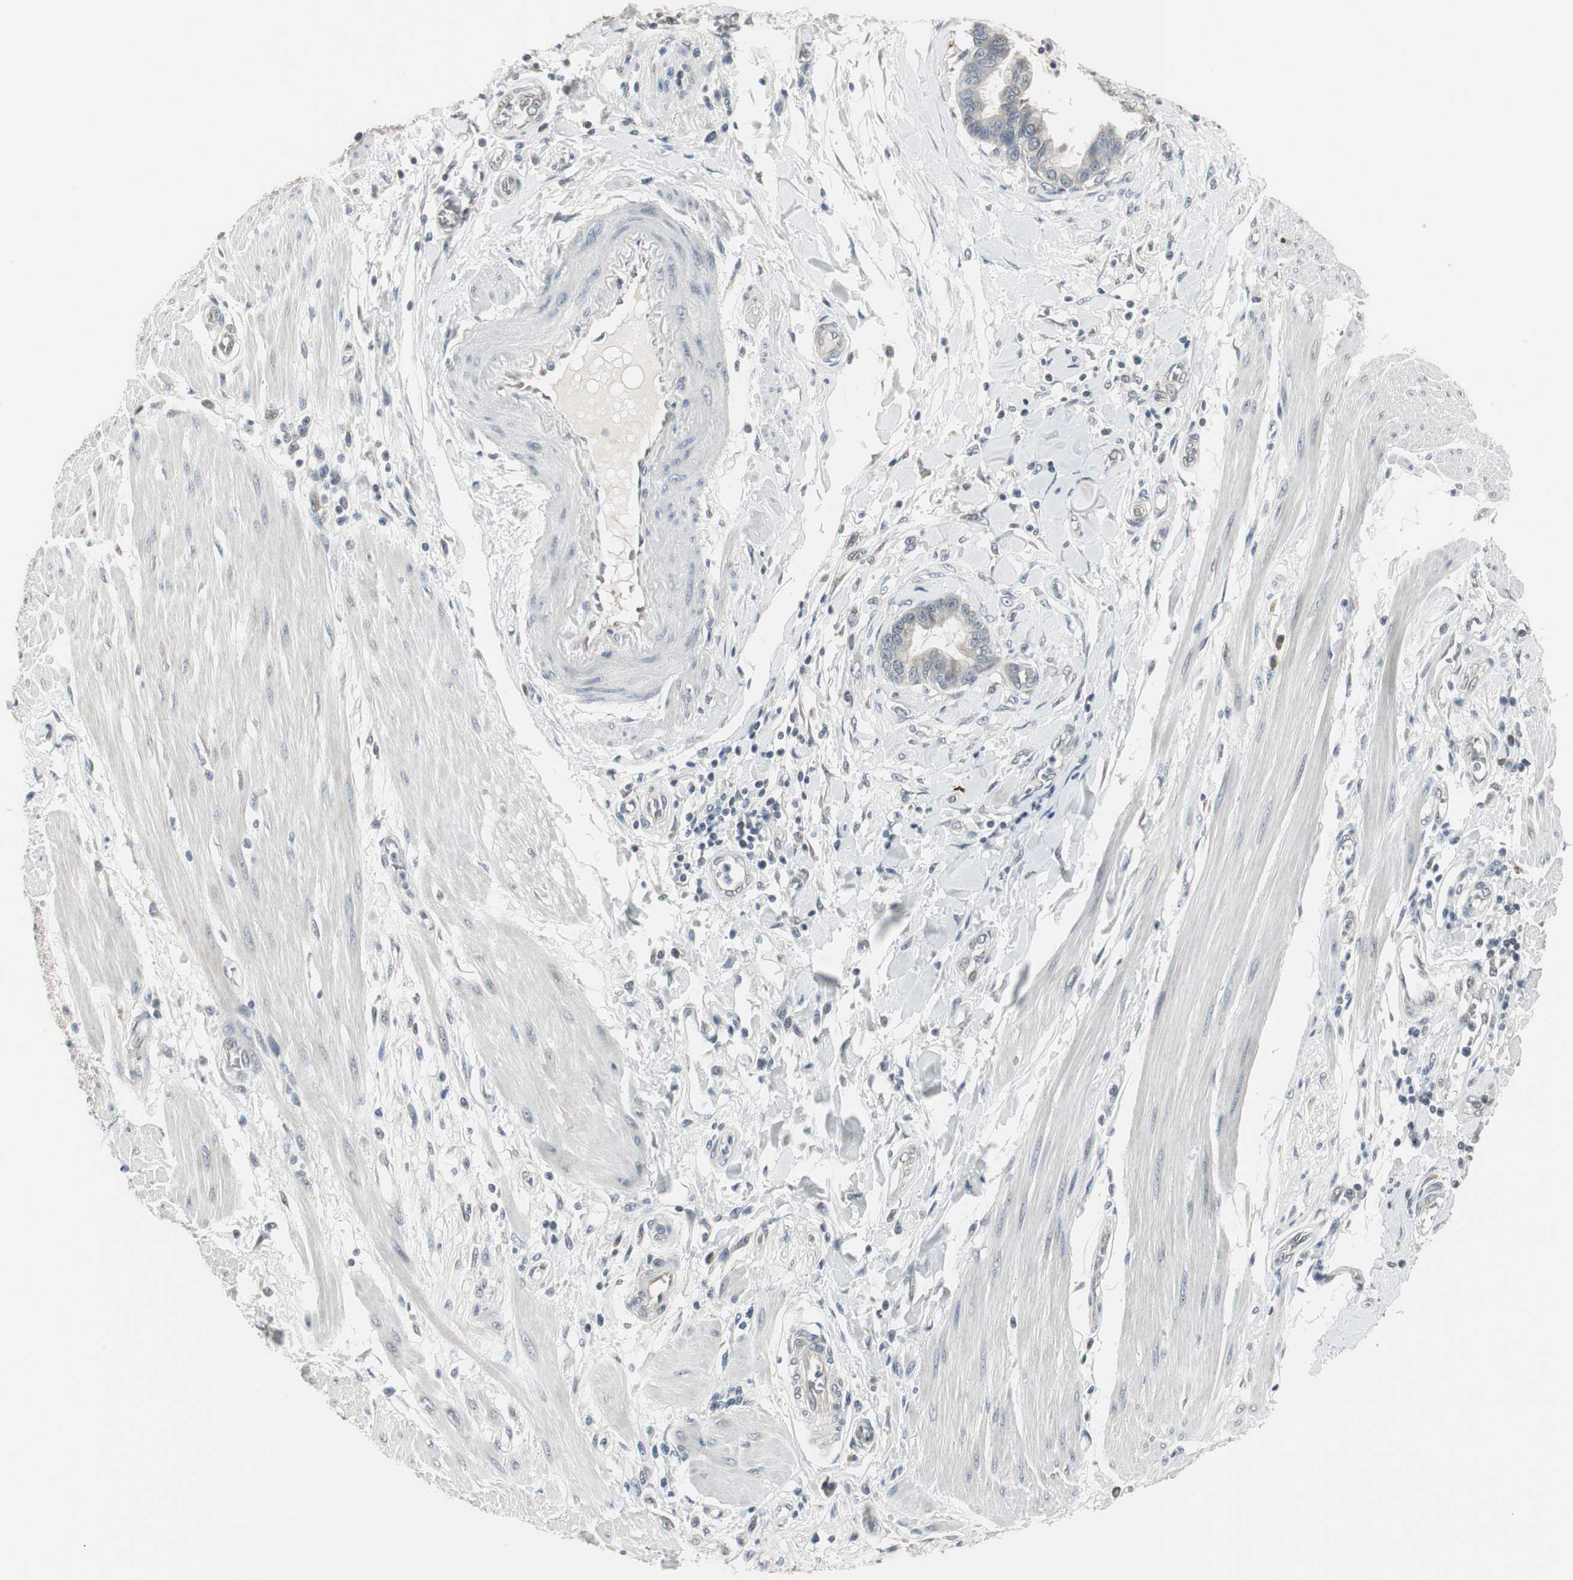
{"staining": {"intensity": "weak", "quantity": "25%-75%", "location": "cytoplasmic/membranous"}, "tissue": "pancreatic cancer", "cell_type": "Tumor cells", "image_type": "cancer", "snomed": [{"axis": "morphology", "description": "Adenocarcinoma, NOS"}, {"axis": "topography", "description": "Pancreas"}], "caption": "Immunohistochemistry (IHC) of pancreatic cancer (adenocarcinoma) demonstrates low levels of weak cytoplasmic/membranous positivity in about 25%-75% of tumor cells.", "gene": "CCT5", "patient": {"sex": "female", "age": 64}}